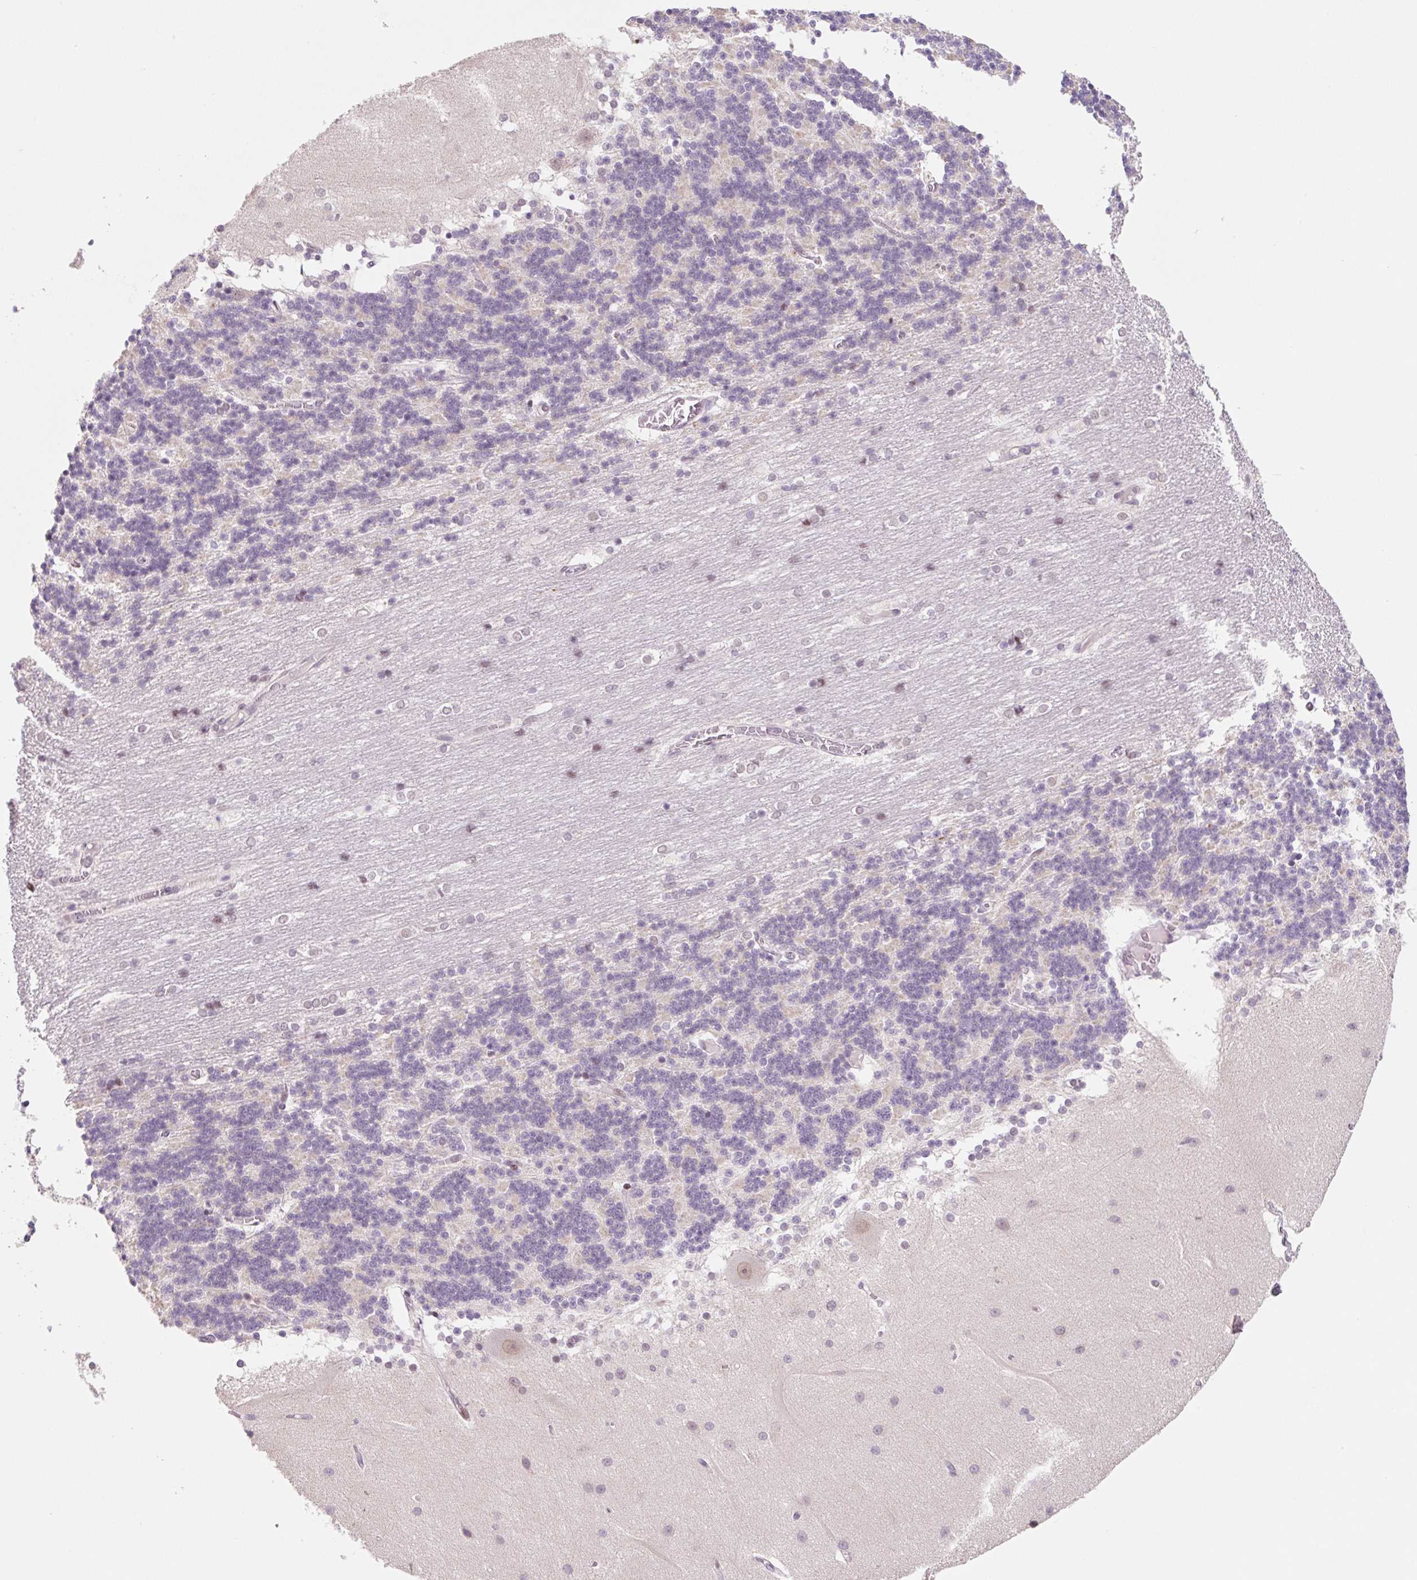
{"staining": {"intensity": "weak", "quantity": "25%-75%", "location": "nuclear"}, "tissue": "cerebellum", "cell_type": "Cells in granular layer", "image_type": "normal", "snomed": [{"axis": "morphology", "description": "Normal tissue, NOS"}, {"axis": "topography", "description": "Cerebellum"}], "caption": "Immunohistochemical staining of normal human cerebellum reveals weak nuclear protein staining in about 25%-75% of cells in granular layer.", "gene": "CCNL2", "patient": {"sex": "female", "age": 54}}